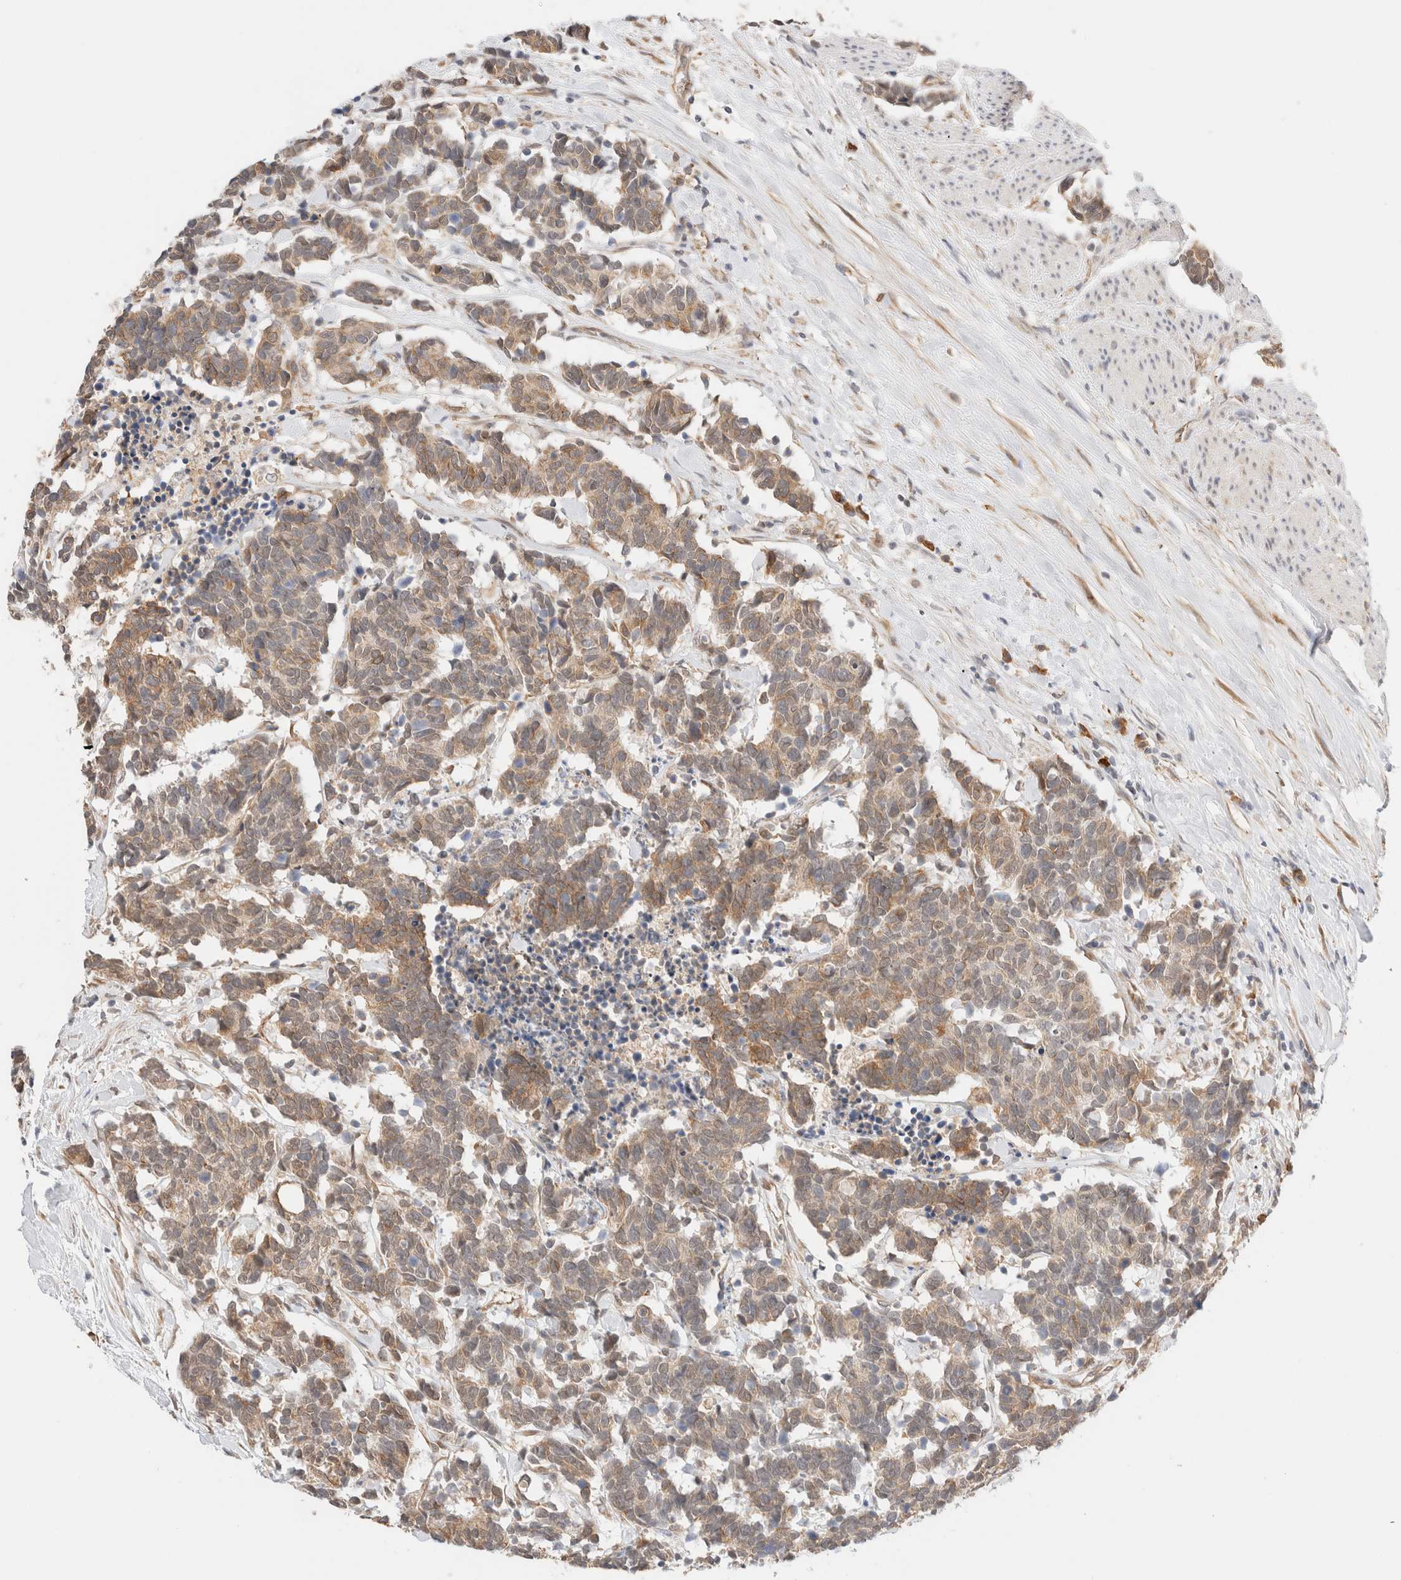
{"staining": {"intensity": "weak", "quantity": ">75%", "location": "cytoplasmic/membranous"}, "tissue": "carcinoid", "cell_type": "Tumor cells", "image_type": "cancer", "snomed": [{"axis": "morphology", "description": "Carcinoma, NOS"}, {"axis": "morphology", "description": "Carcinoid, malignant, NOS"}, {"axis": "topography", "description": "Urinary bladder"}], "caption": "Human malignant carcinoid stained for a protein (brown) shows weak cytoplasmic/membranous positive positivity in approximately >75% of tumor cells.", "gene": "SYVN1", "patient": {"sex": "male", "age": 57}}